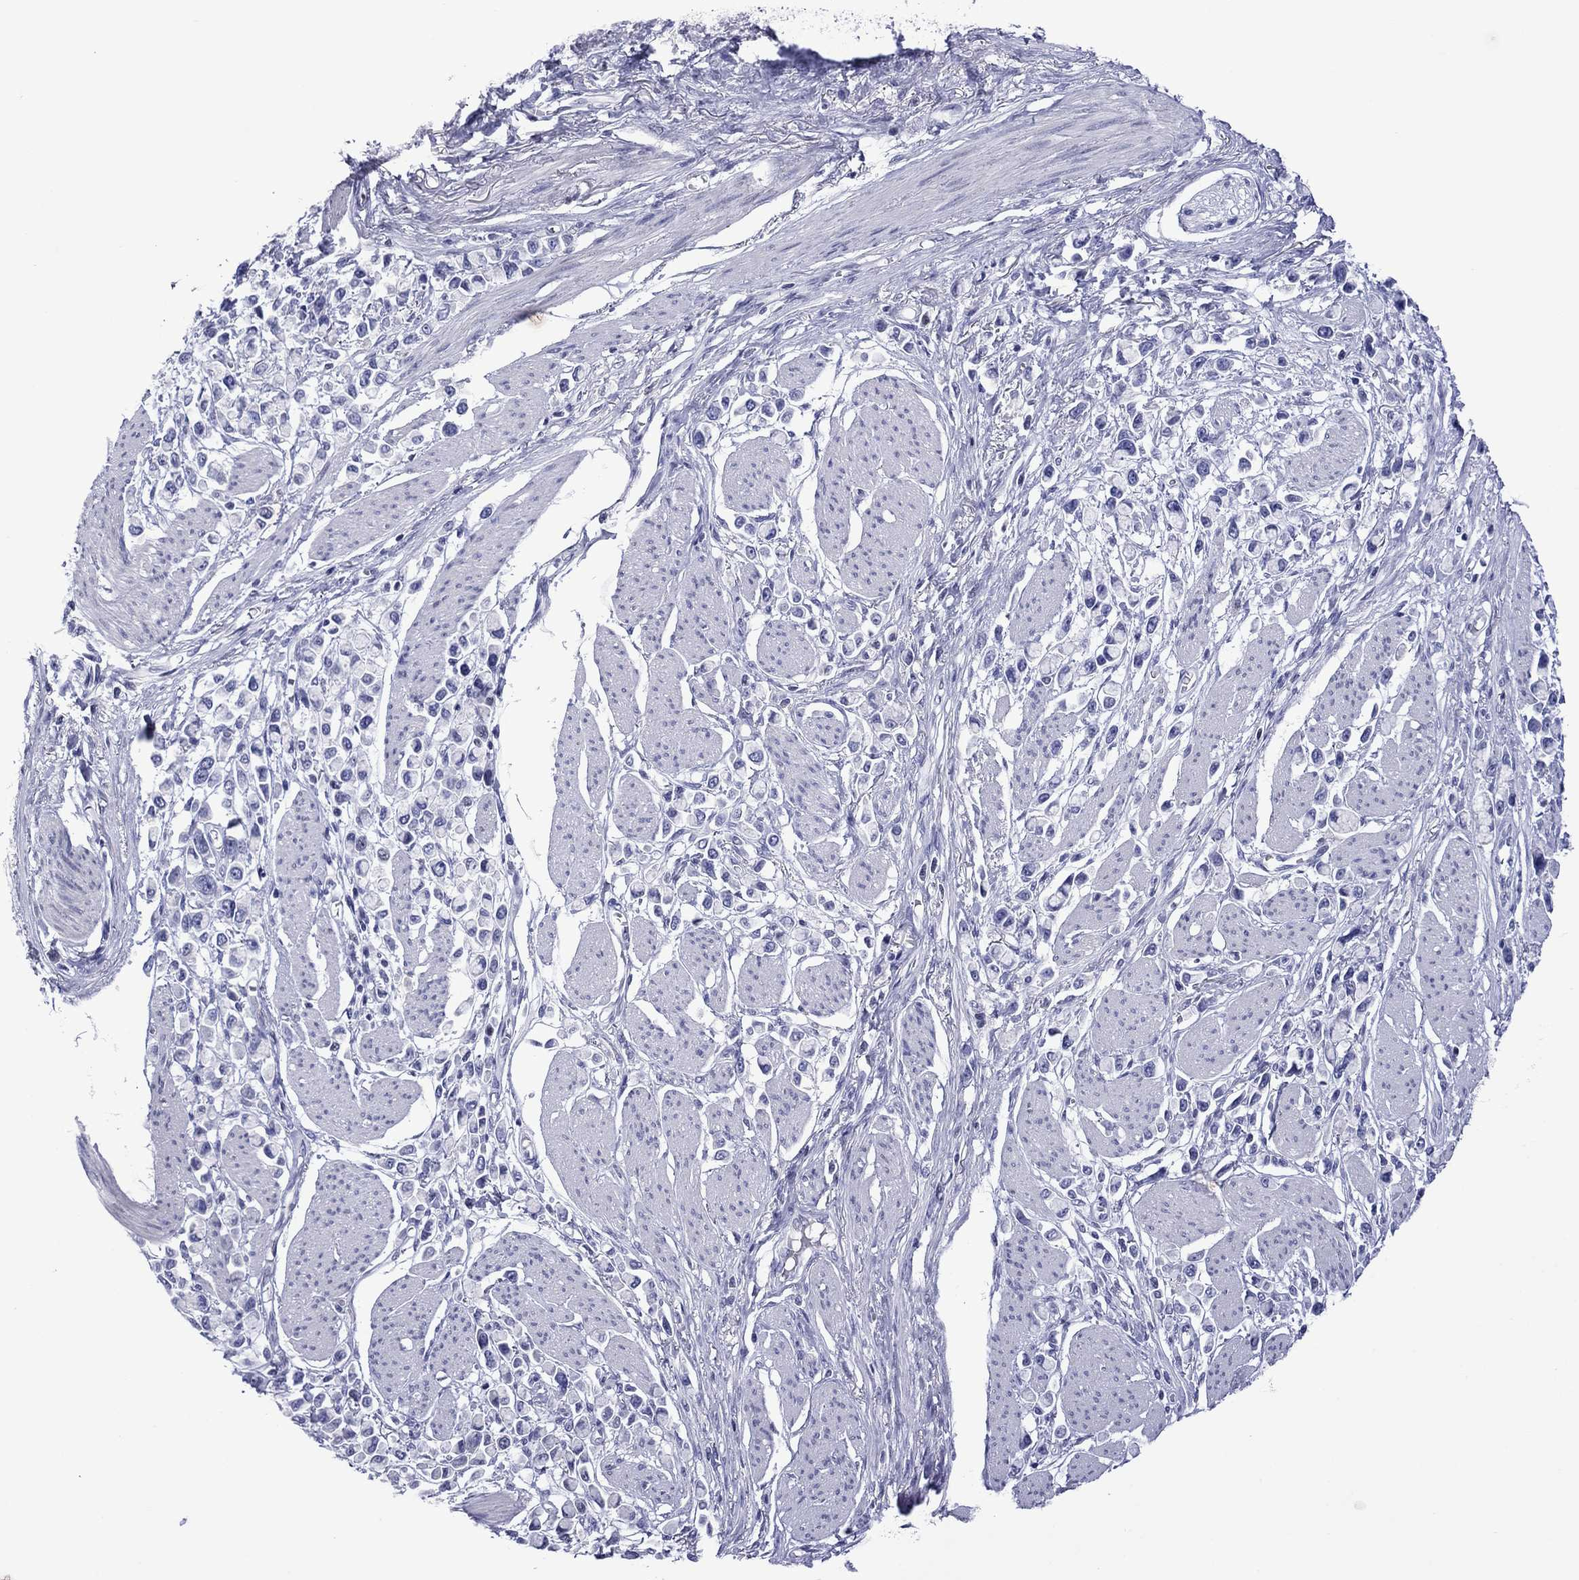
{"staining": {"intensity": "negative", "quantity": "none", "location": "none"}, "tissue": "stomach cancer", "cell_type": "Tumor cells", "image_type": "cancer", "snomed": [{"axis": "morphology", "description": "Adenocarcinoma, NOS"}, {"axis": "topography", "description": "Stomach"}], "caption": "Tumor cells are negative for protein expression in human adenocarcinoma (stomach).", "gene": "PIWIL1", "patient": {"sex": "female", "age": 81}}